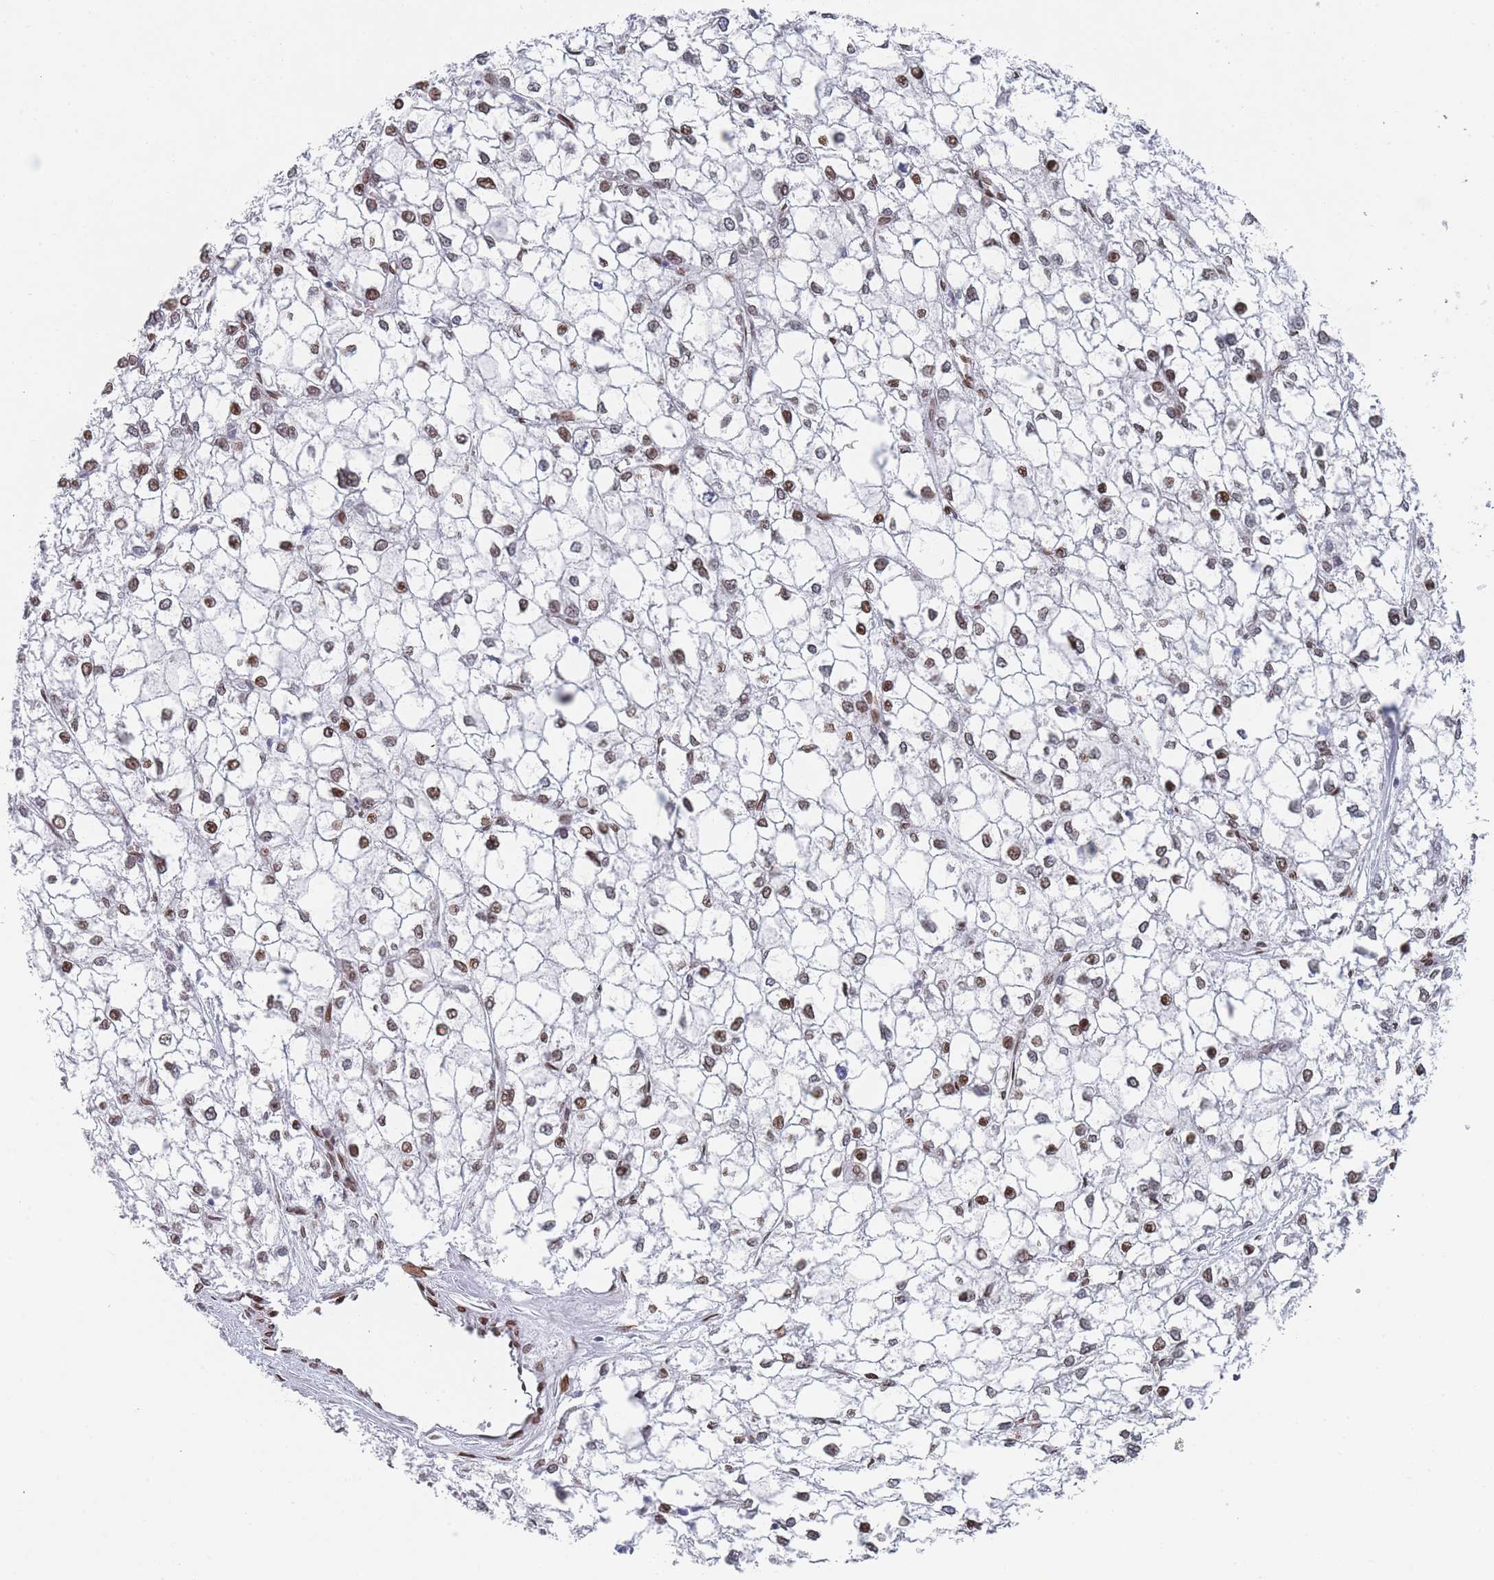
{"staining": {"intensity": "moderate", "quantity": ">75%", "location": "cytoplasmic/membranous,nuclear"}, "tissue": "liver cancer", "cell_type": "Tumor cells", "image_type": "cancer", "snomed": [{"axis": "morphology", "description": "Carcinoma, Hepatocellular, NOS"}, {"axis": "topography", "description": "Liver"}], "caption": "Immunohistochemical staining of human hepatocellular carcinoma (liver) shows moderate cytoplasmic/membranous and nuclear protein expression in approximately >75% of tumor cells.", "gene": "ZBTB1", "patient": {"sex": "female", "age": 43}}